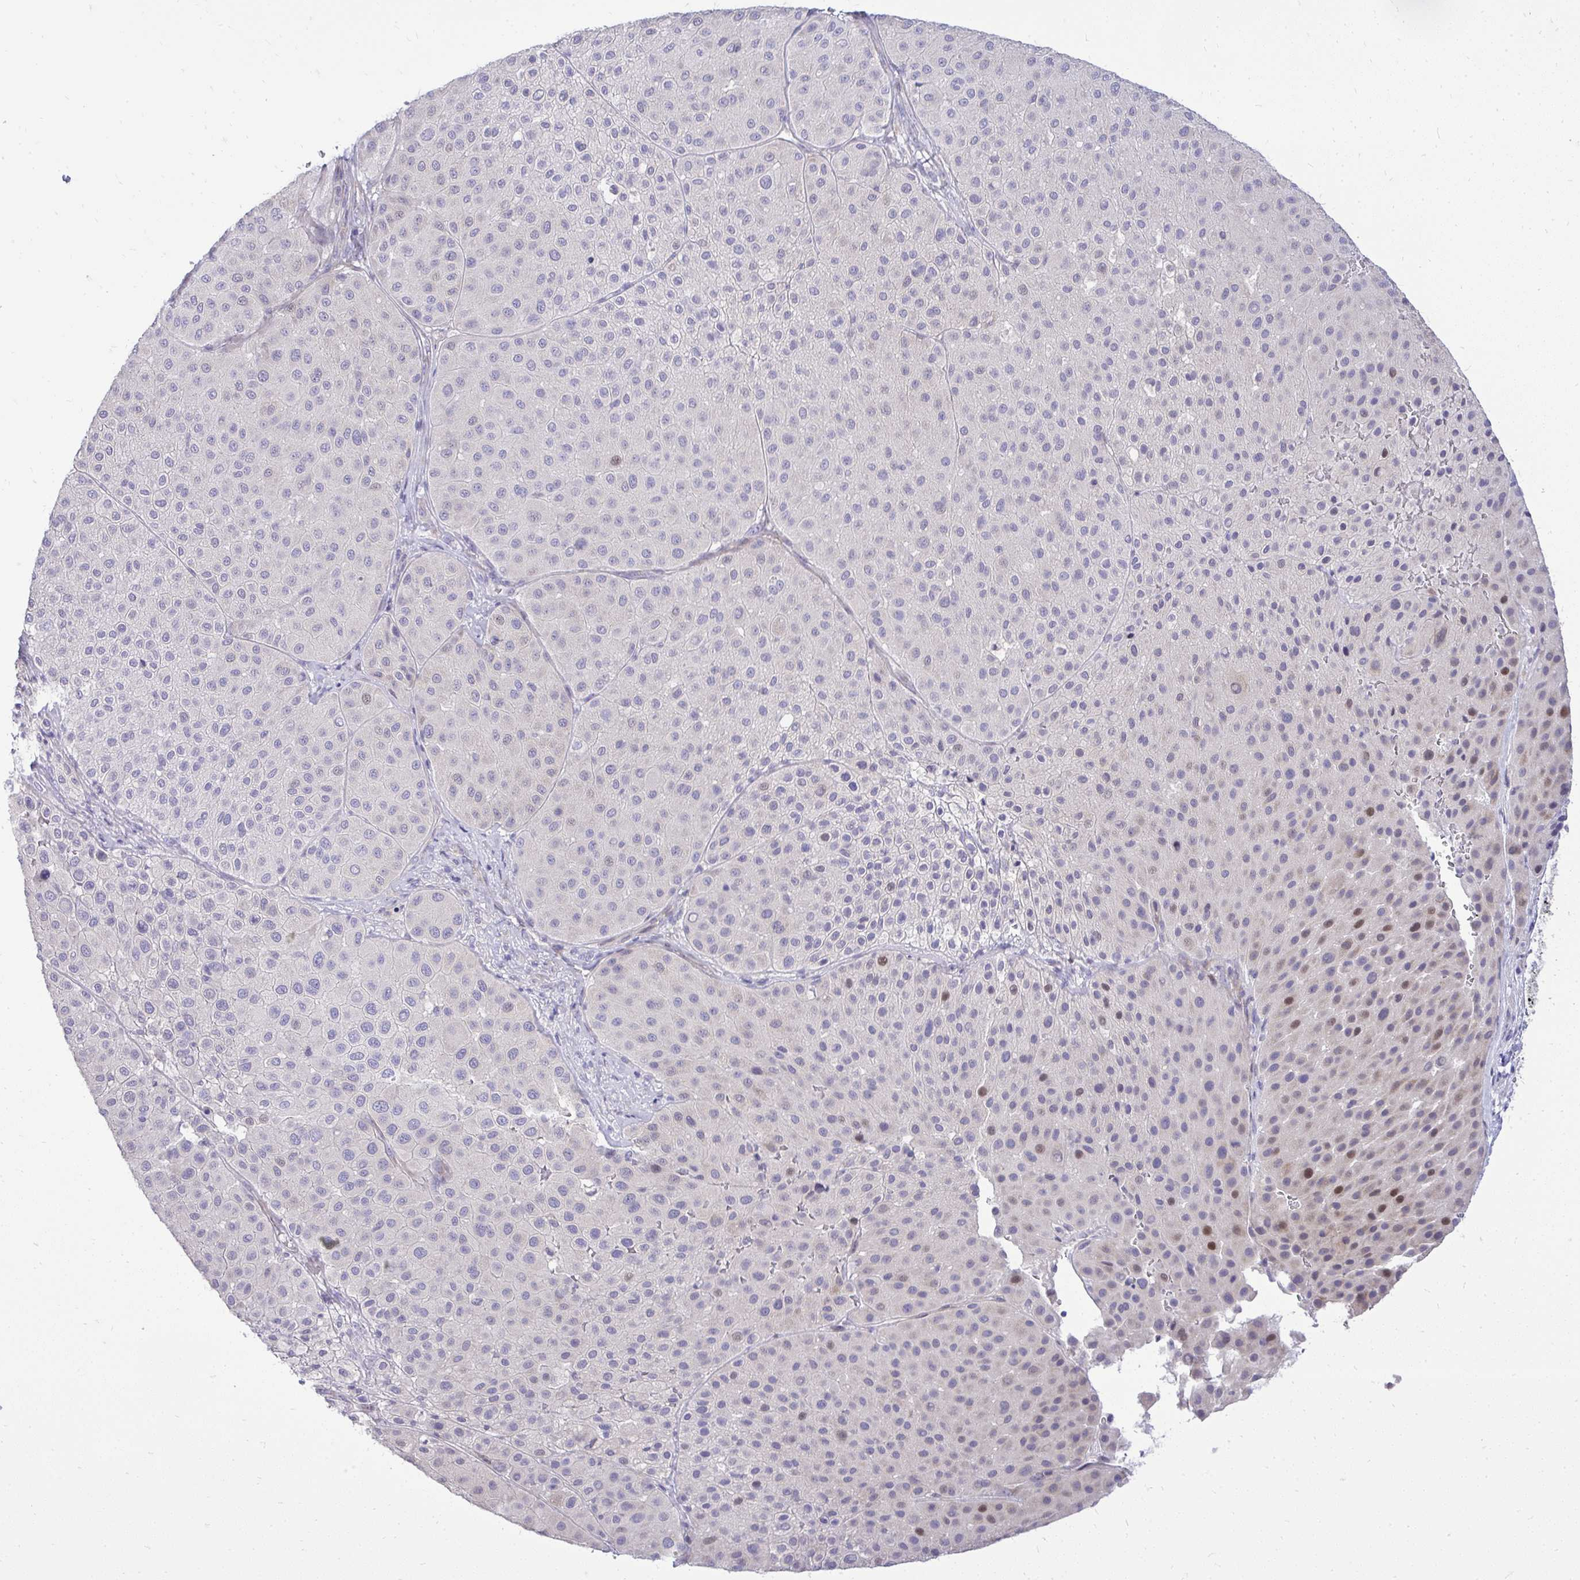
{"staining": {"intensity": "moderate", "quantity": "<25%", "location": "nuclear"}, "tissue": "melanoma", "cell_type": "Tumor cells", "image_type": "cancer", "snomed": [{"axis": "morphology", "description": "Malignant melanoma, Metastatic site"}, {"axis": "topography", "description": "Smooth muscle"}], "caption": "This micrograph displays immunohistochemistry staining of melanoma, with low moderate nuclear staining in approximately <25% of tumor cells.", "gene": "OR8D1", "patient": {"sex": "male", "age": 41}}